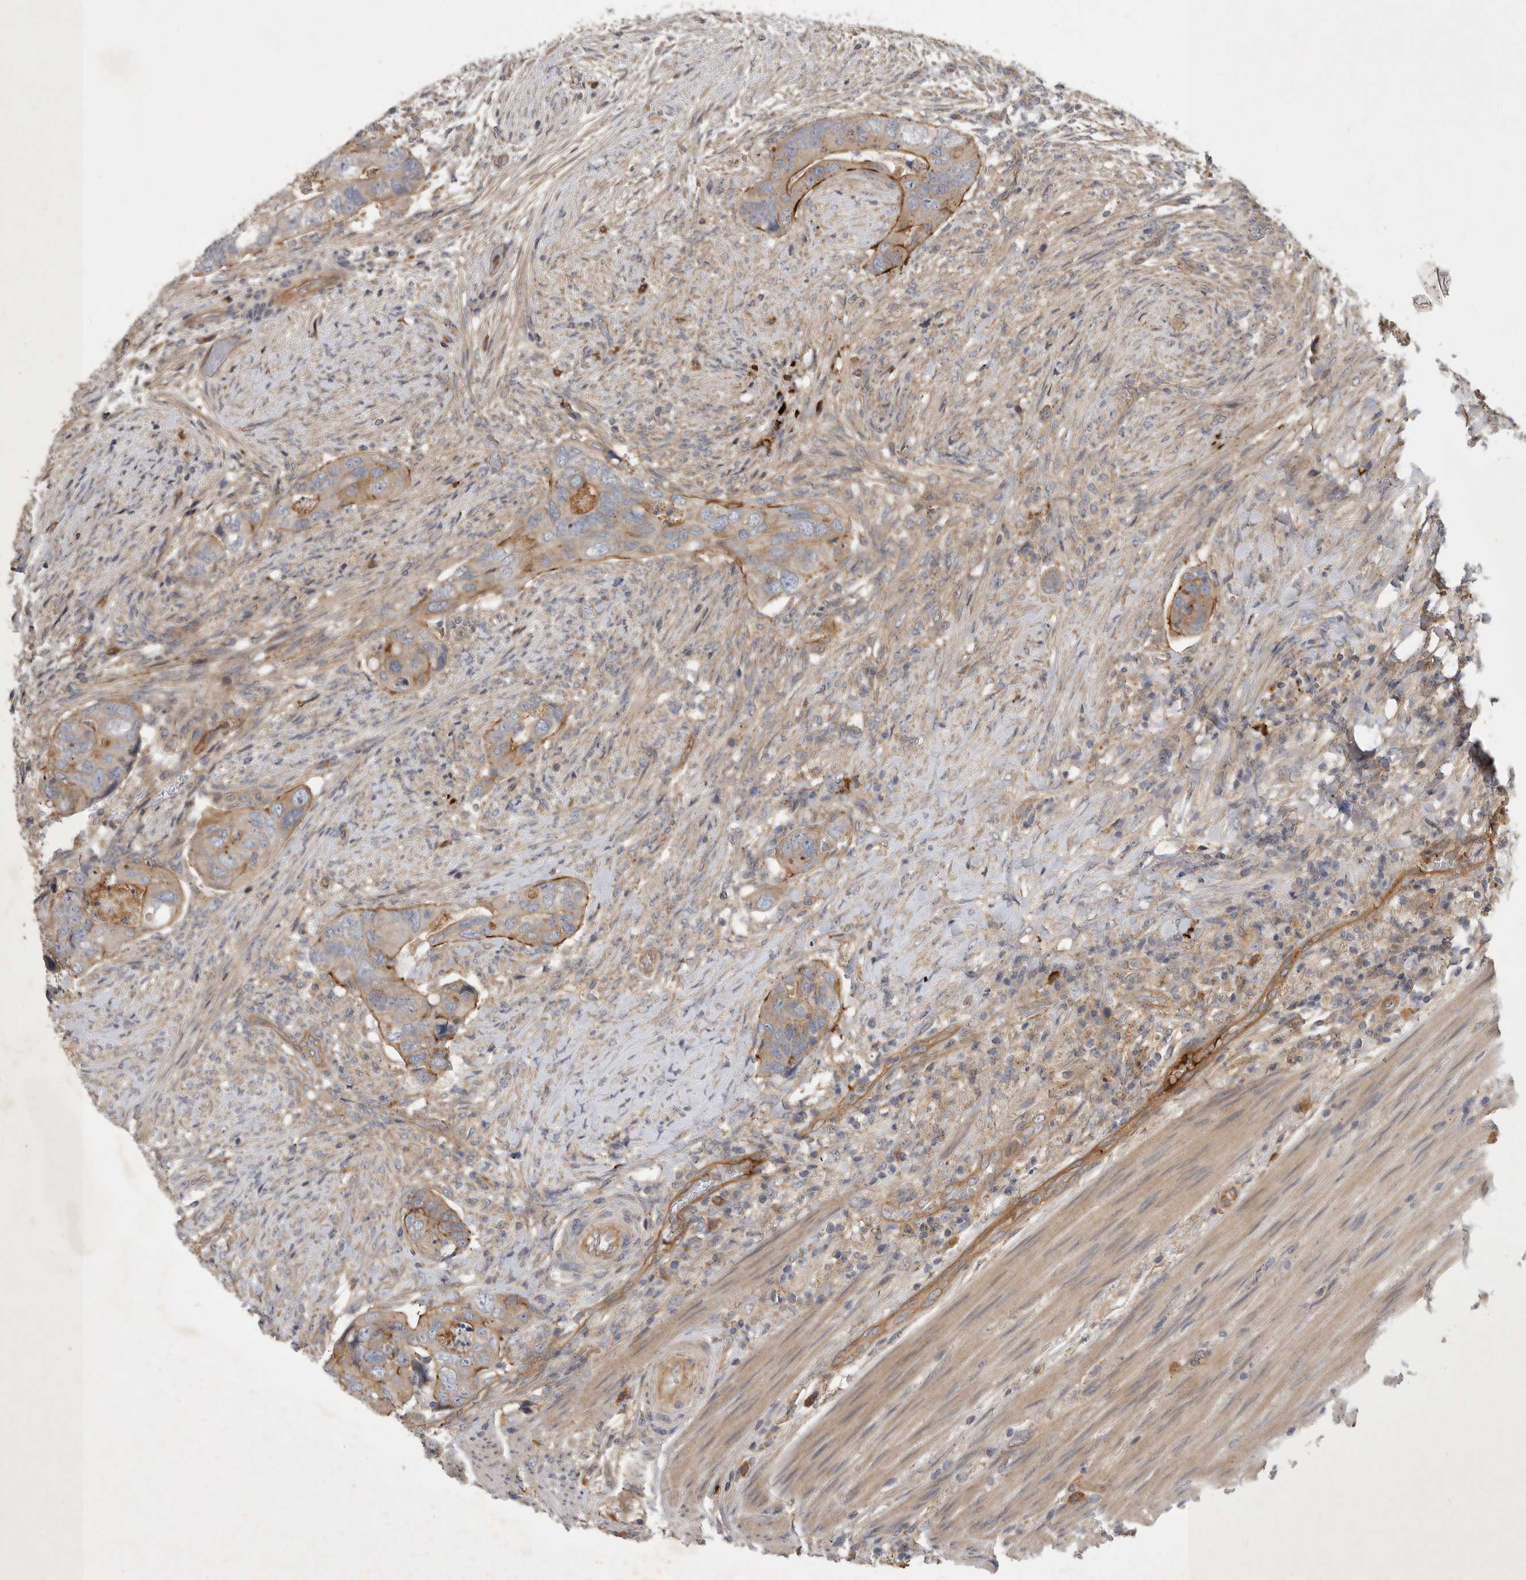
{"staining": {"intensity": "moderate", "quantity": "25%-75%", "location": "cytoplasmic/membranous"}, "tissue": "colorectal cancer", "cell_type": "Tumor cells", "image_type": "cancer", "snomed": [{"axis": "morphology", "description": "Adenocarcinoma, NOS"}, {"axis": "topography", "description": "Rectum"}], "caption": "Immunohistochemistry (IHC) of adenocarcinoma (colorectal) reveals medium levels of moderate cytoplasmic/membranous positivity in about 25%-75% of tumor cells. The staining was performed using DAB to visualize the protein expression in brown, while the nuclei were stained in blue with hematoxylin (Magnification: 20x).", "gene": "MLPH", "patient": {"sex": "male", "age": 63}}